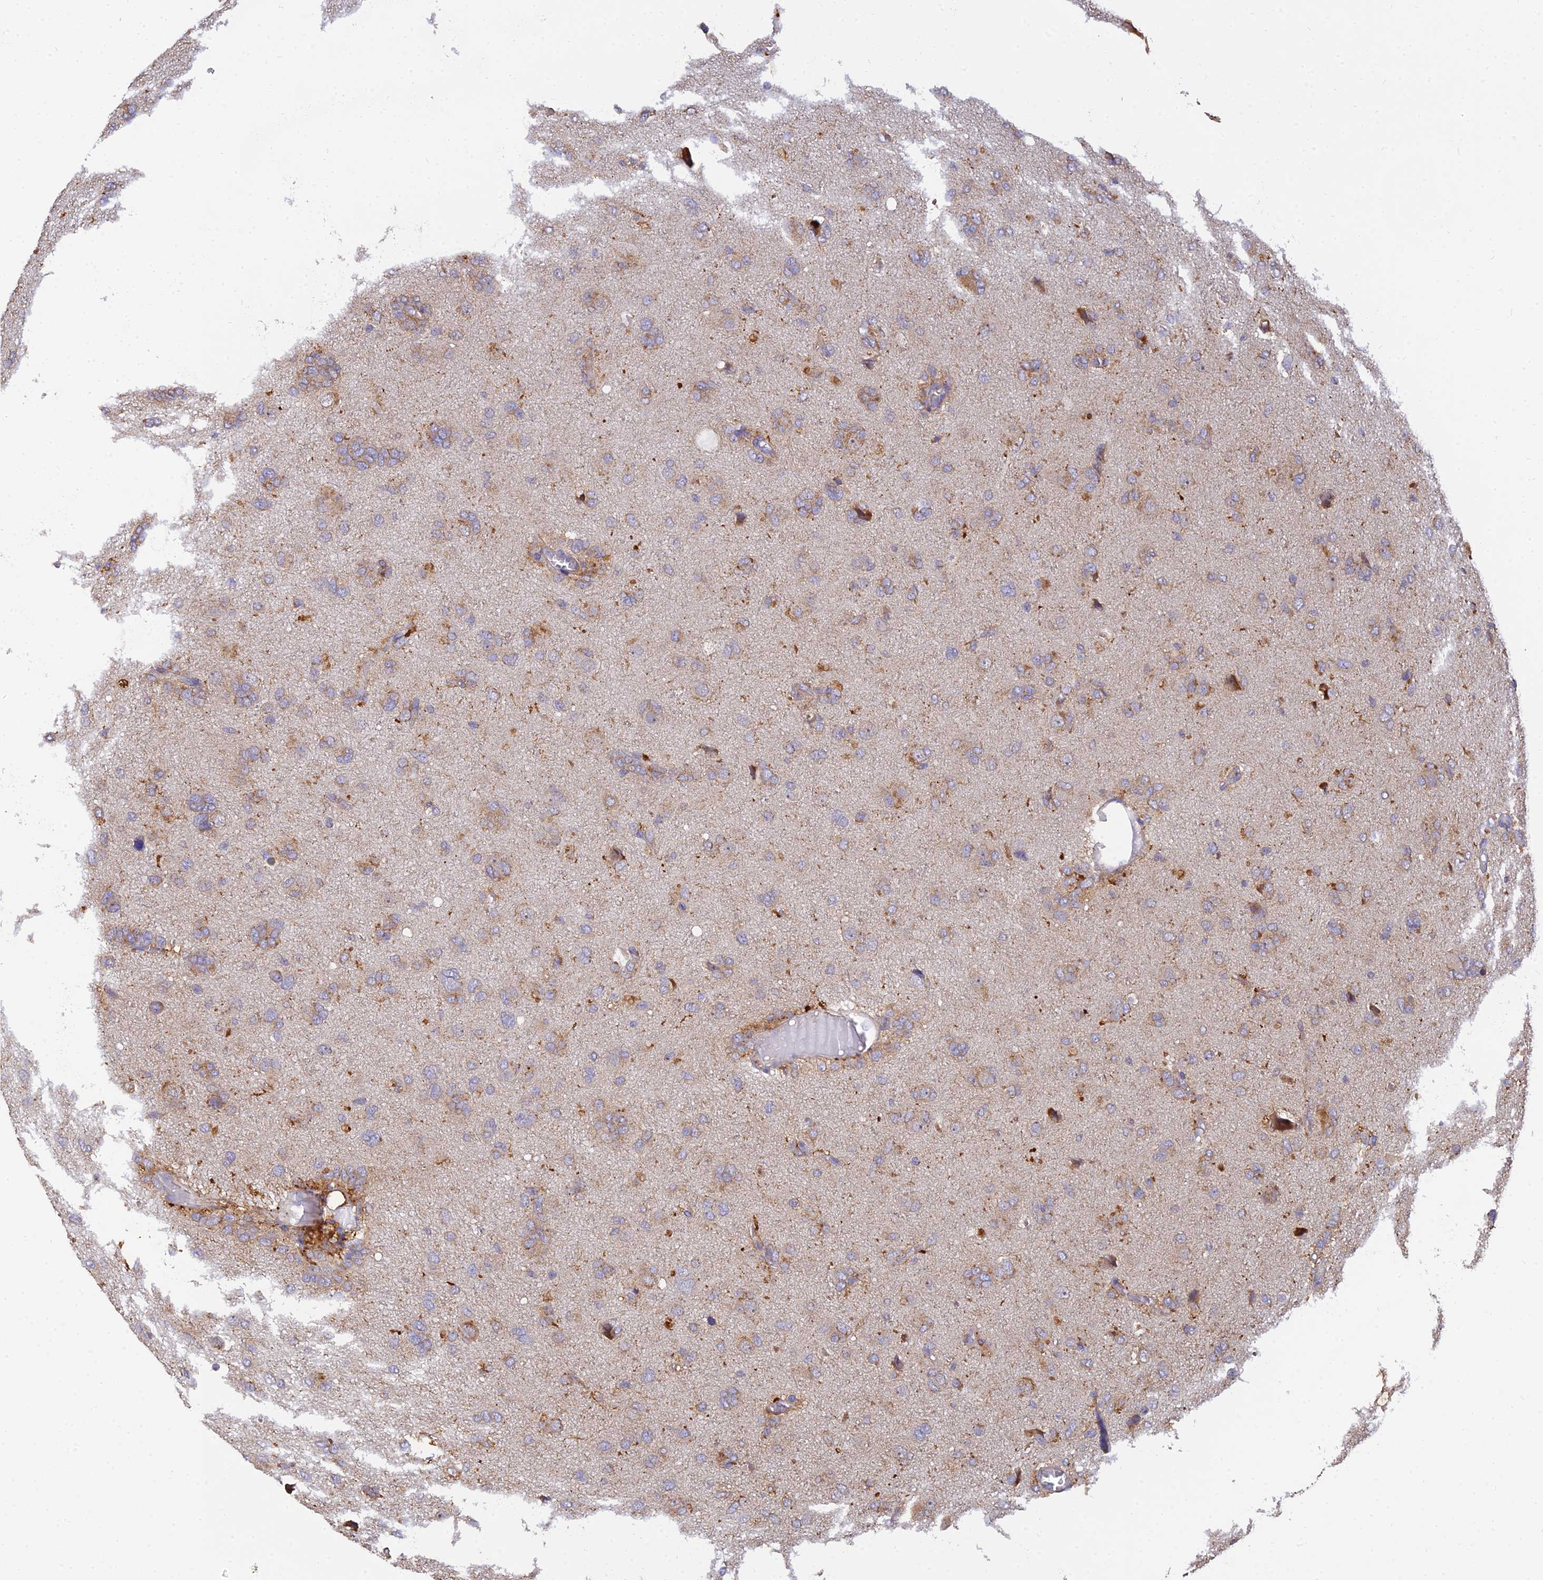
{"staining": {"intensity": "moderate", "quantity": "25%-75%", "location": "cytoplasmic/membranous"}, "tissue": "glioma", "cell_type": "Tumor cells", "image_type": "cancer", "snomed": [{"axis": "morphology", "description": "Glioma, malignant, High grade"}, {"axis": "topography", "description": "Brain"}], "caption": "Malignant glioma (high-grade) stained with a brown dye reveals moderate cytoplasmic/membranous positive positivity in about 25%-75% of tumor cells.", "gene": "ARL8B", "patient": {"sex": "female", "age": 59}}